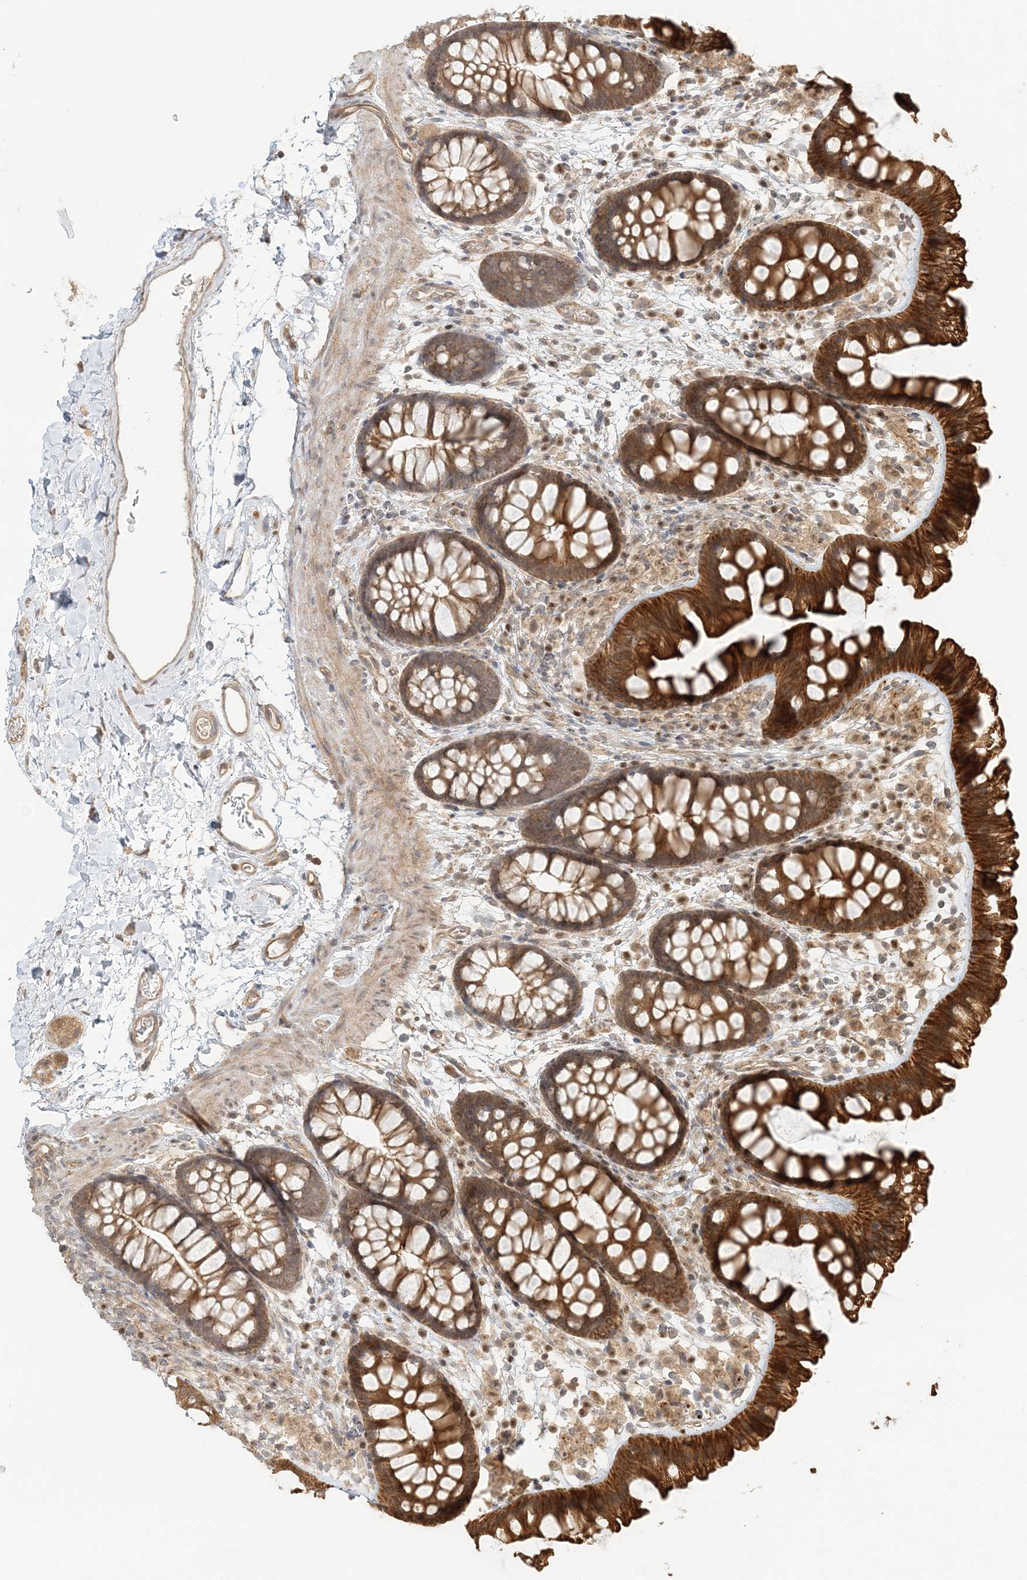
{"staining": {"intensity": "weak", "quantity": "25%-75%", "location": "cytoplasmic/membranous"}, "tissue": "colon", "cell_type": "Endothelial cells", "image_type": "normal", "snomed": [{"axis": "morphology", "description": "Normal tissue, NOS"}, {"axis": "topography", "description": "Colon"}], "caption": "Immunohistochemistry image of unremarkable colon stained for a protein (brown), which demonstrates low levels of weak cytoplasmic/membranous staining in about 25%-75% of endothelial cells.", "gene": "KIAA0232", "patient": {"sex": "female", "age": 62}}